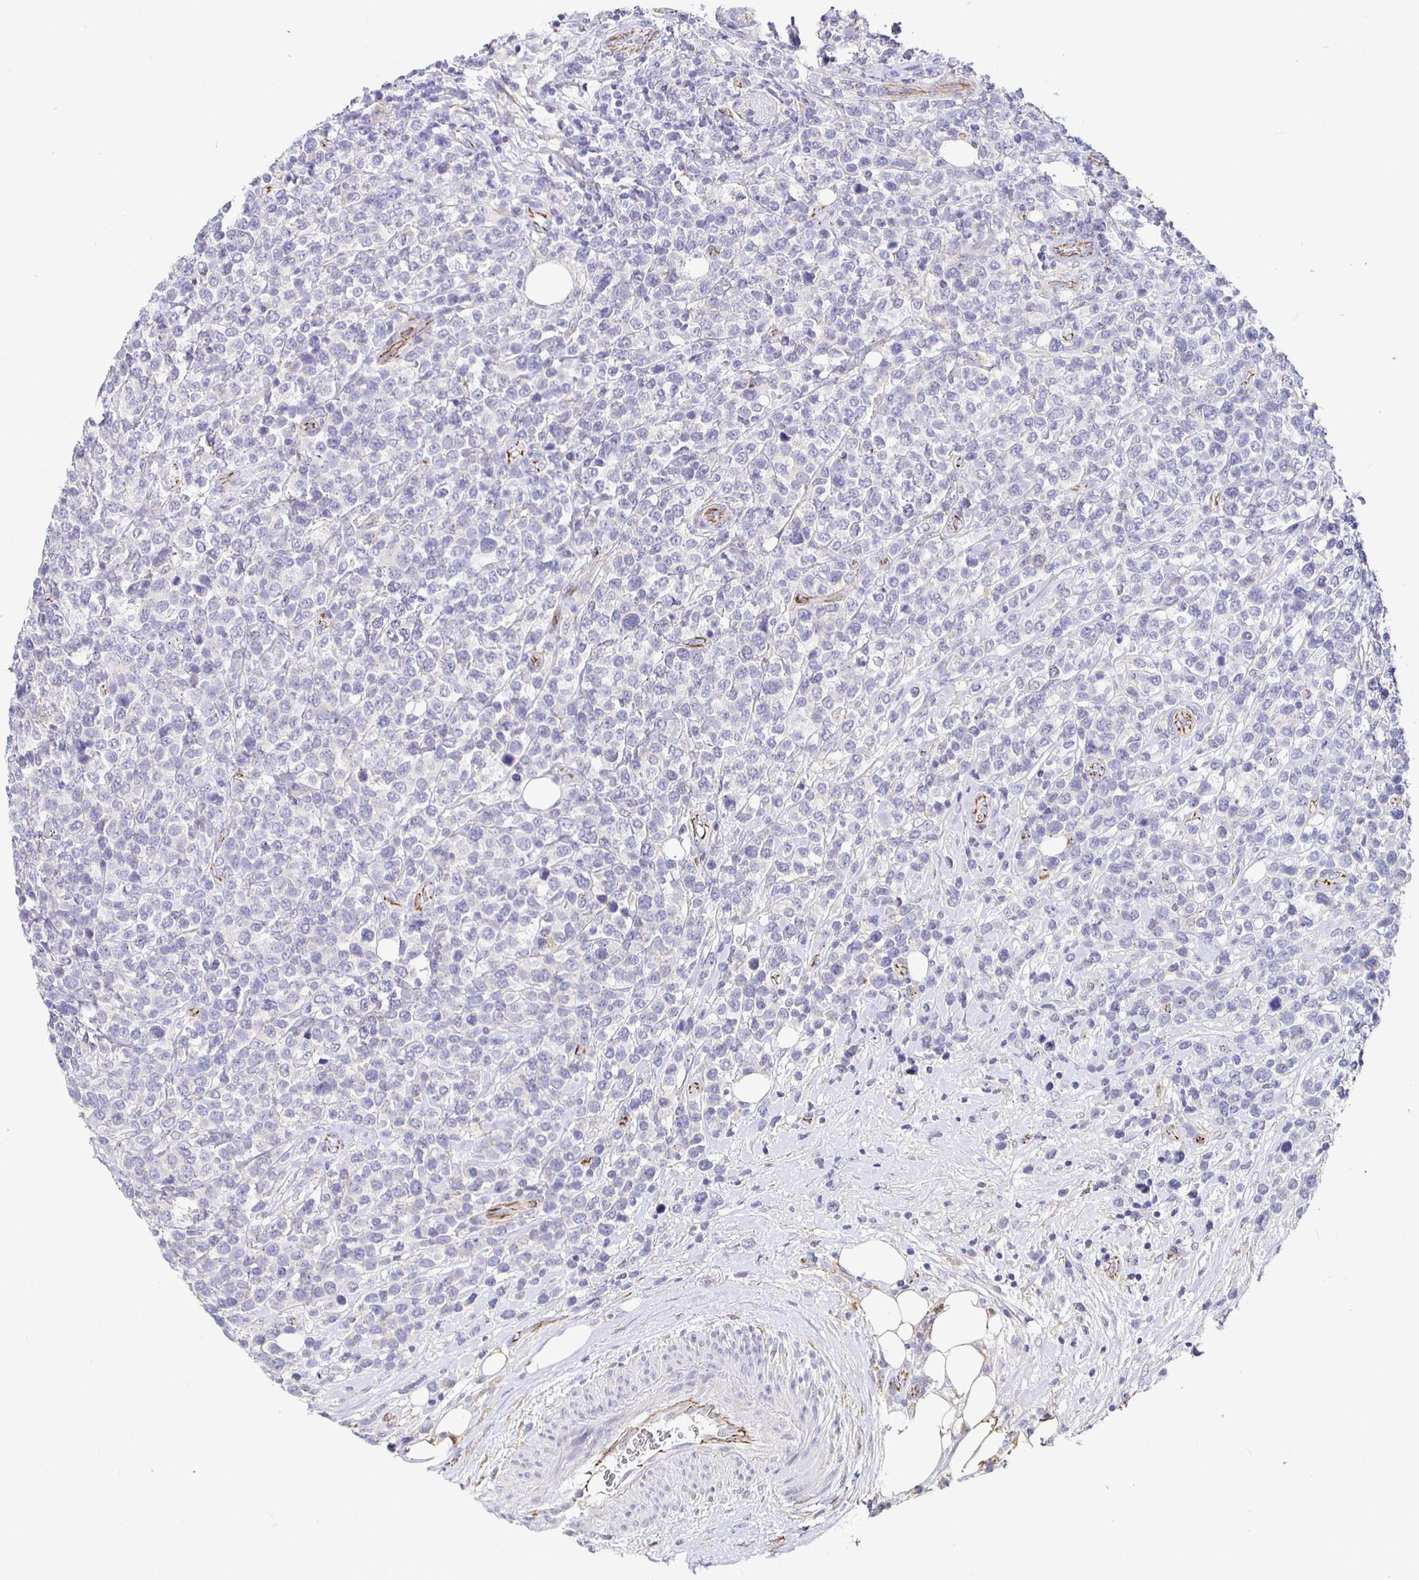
{"staining": {"intensity": "negative", "quantity": "none", "location": "none"}, "tissue": "lymphoma", "cell_type": "Tumor cells", "image_type": "cancer", "snomed": [{"axis": "morphology", "description": "Malignant lymphoma, non-Hodgkin's type, High grade"}, {"axis": "topography", "description": "Soft tissue"}], "caption": "There is no significant staining in tumor cells of malignant lymphoma, non-Hodgkin's type (high-grade).", "gene": "PIWIL3", "patient": {"sex": "female", "age": 56}}